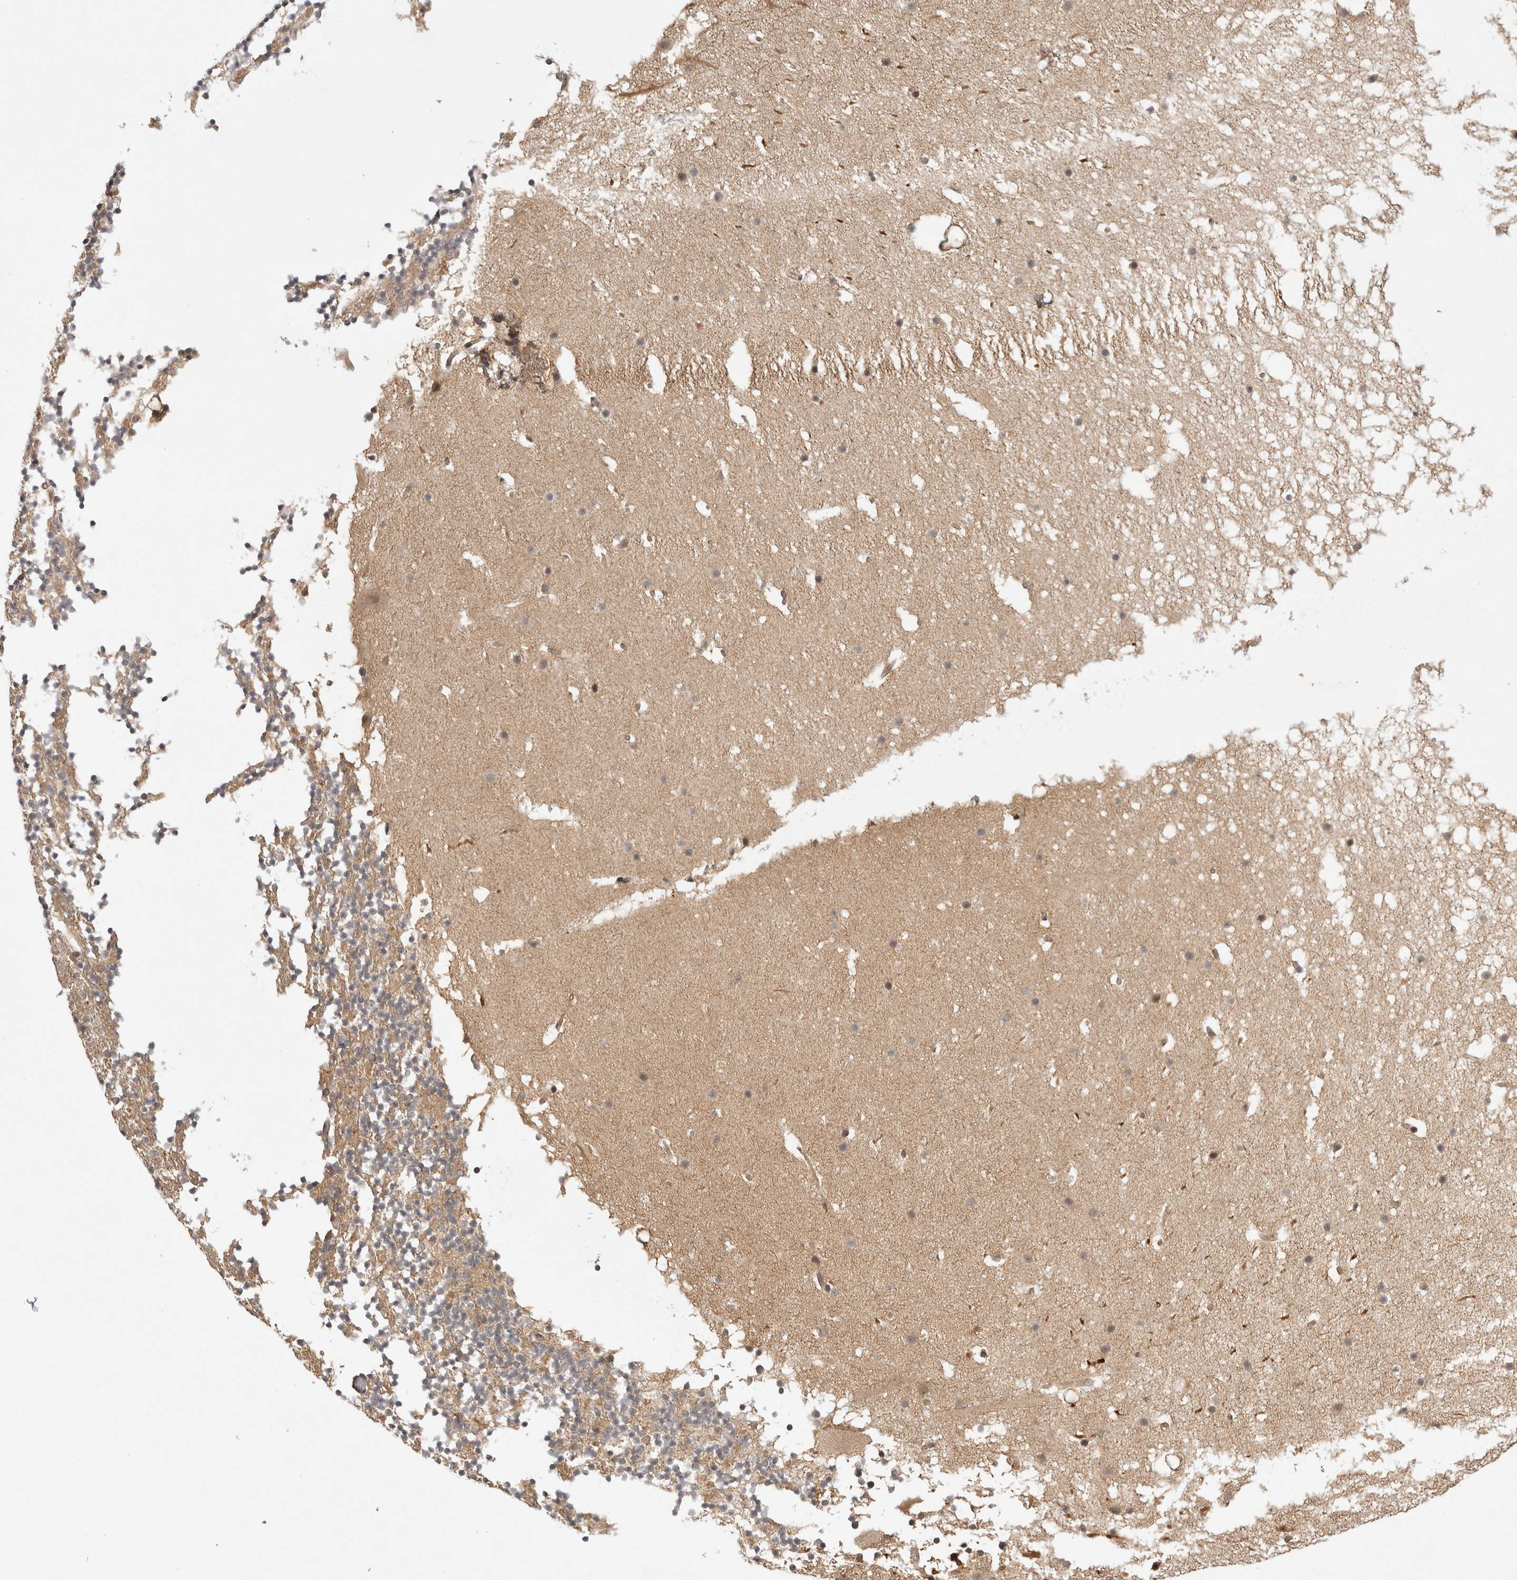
{"staining": {"intensity": "weak", "quantity": ">75%", "location": "cytoplasmic/membranous"}, "tissue": "cerebellum", "cell_type": "Cells in granular layer", "image_type": "normal", "snomed": [{"axis": "morphology", "description": "Normal tissue, NOS"}, {"axis": "topography", "description": "Cerebellum"}], "caption": "Cerebellum stained with immunohistochemistry reveals weak cytoplasmic/membranous expression in approximately >75% of cells in granular layer.", "gene": "ZNF318", "patient": {"sex": "male", "age": 57}}